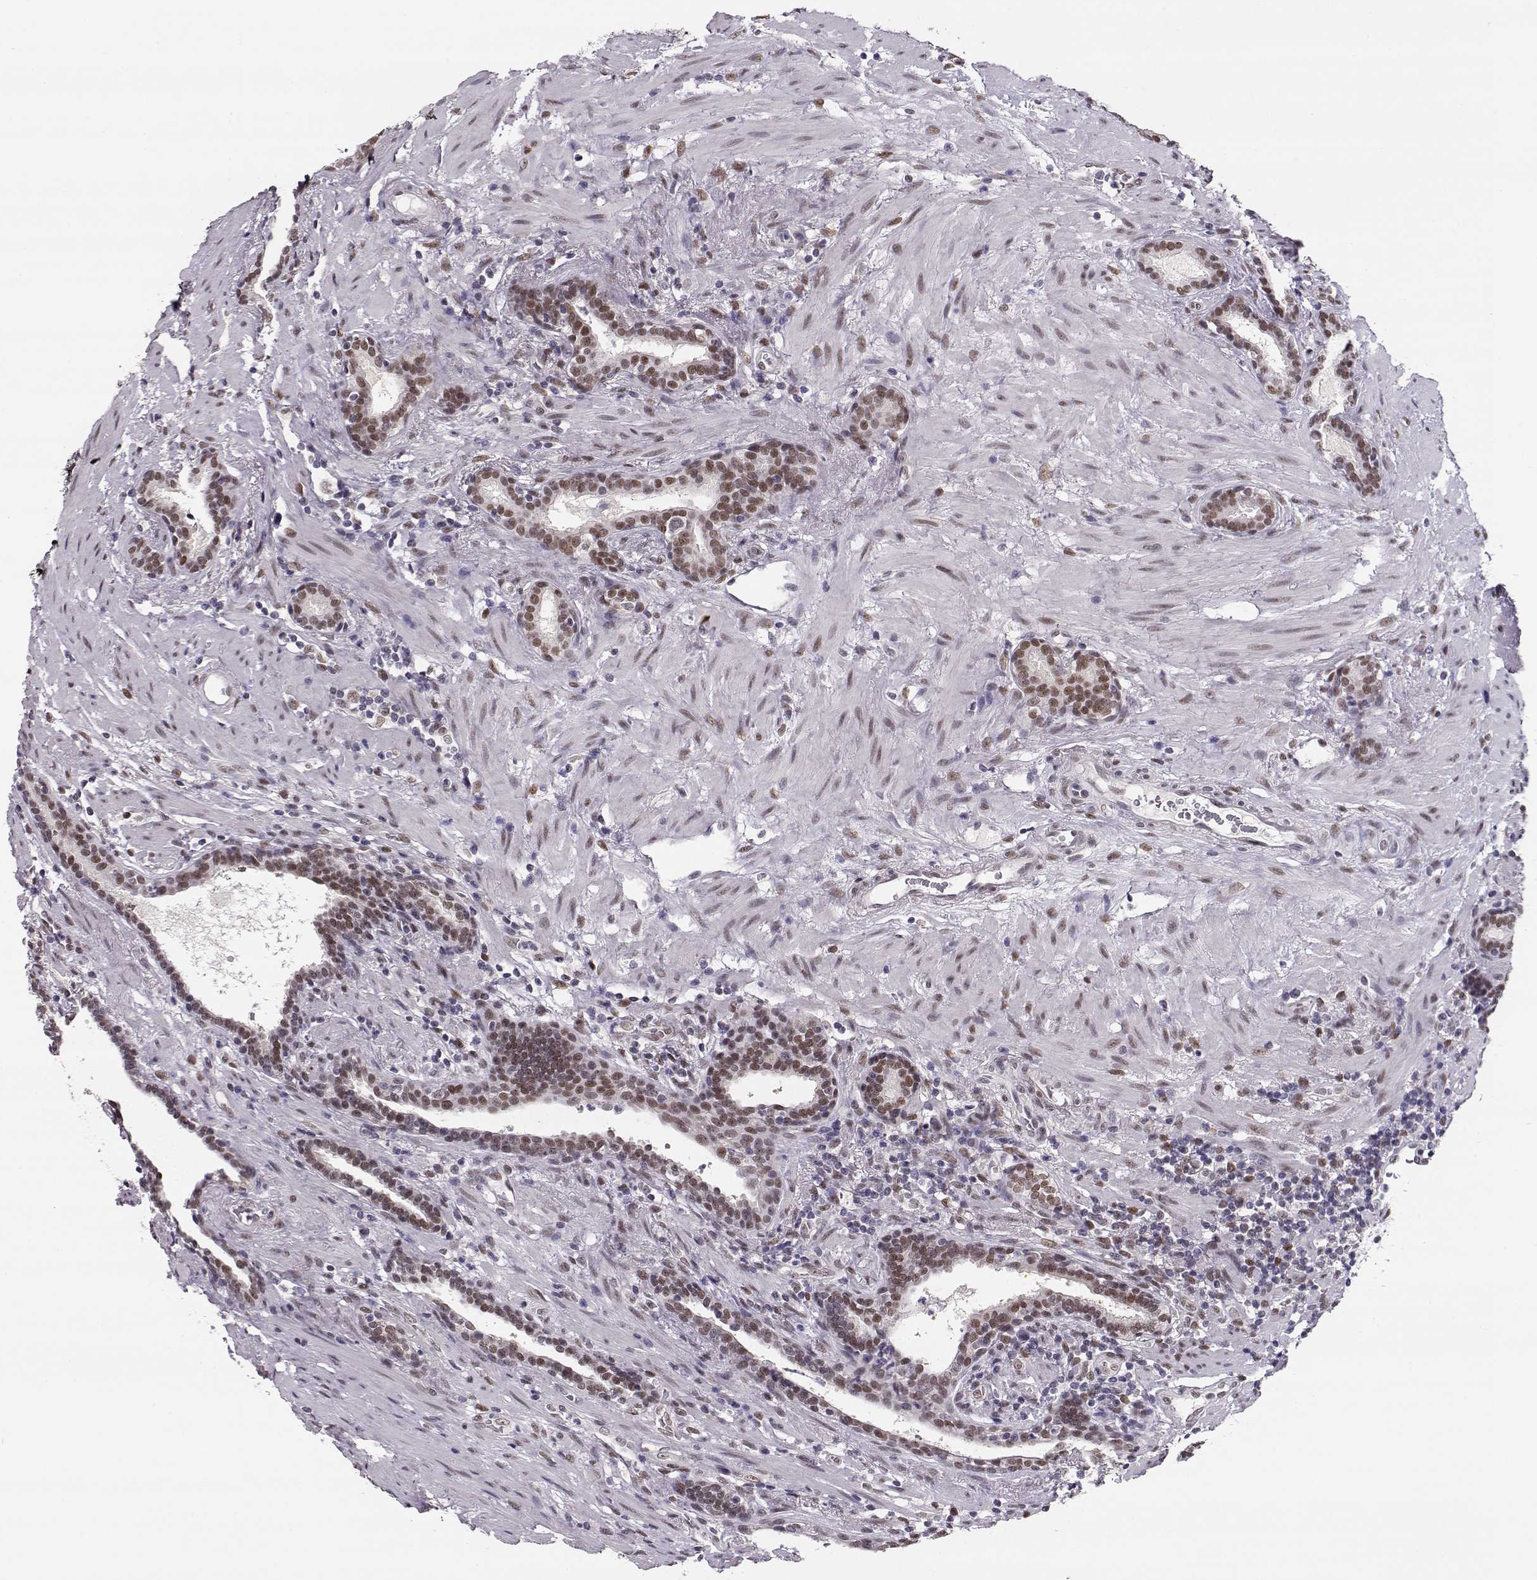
{"staining": {"intensity": "moderate", "quantity": ">75%", "location": "nuclear"}, "tissue": "prostate cancer", "cell_type": "Tumor cells", "image_type": "cancer", "snomed": [{"axis": "morphology", "description": "Adenocarcinoma, NOS"}, {"axis": "topography", "description": "Prostate"}], "caption": "Human adenocarcinoma (prostate) stained for a protein (brown) shows moderate nuclear positive staining in approximately >75% of tumor cells.", "gene": "POLI", "patient": {"sex": "male", "age": 66}}